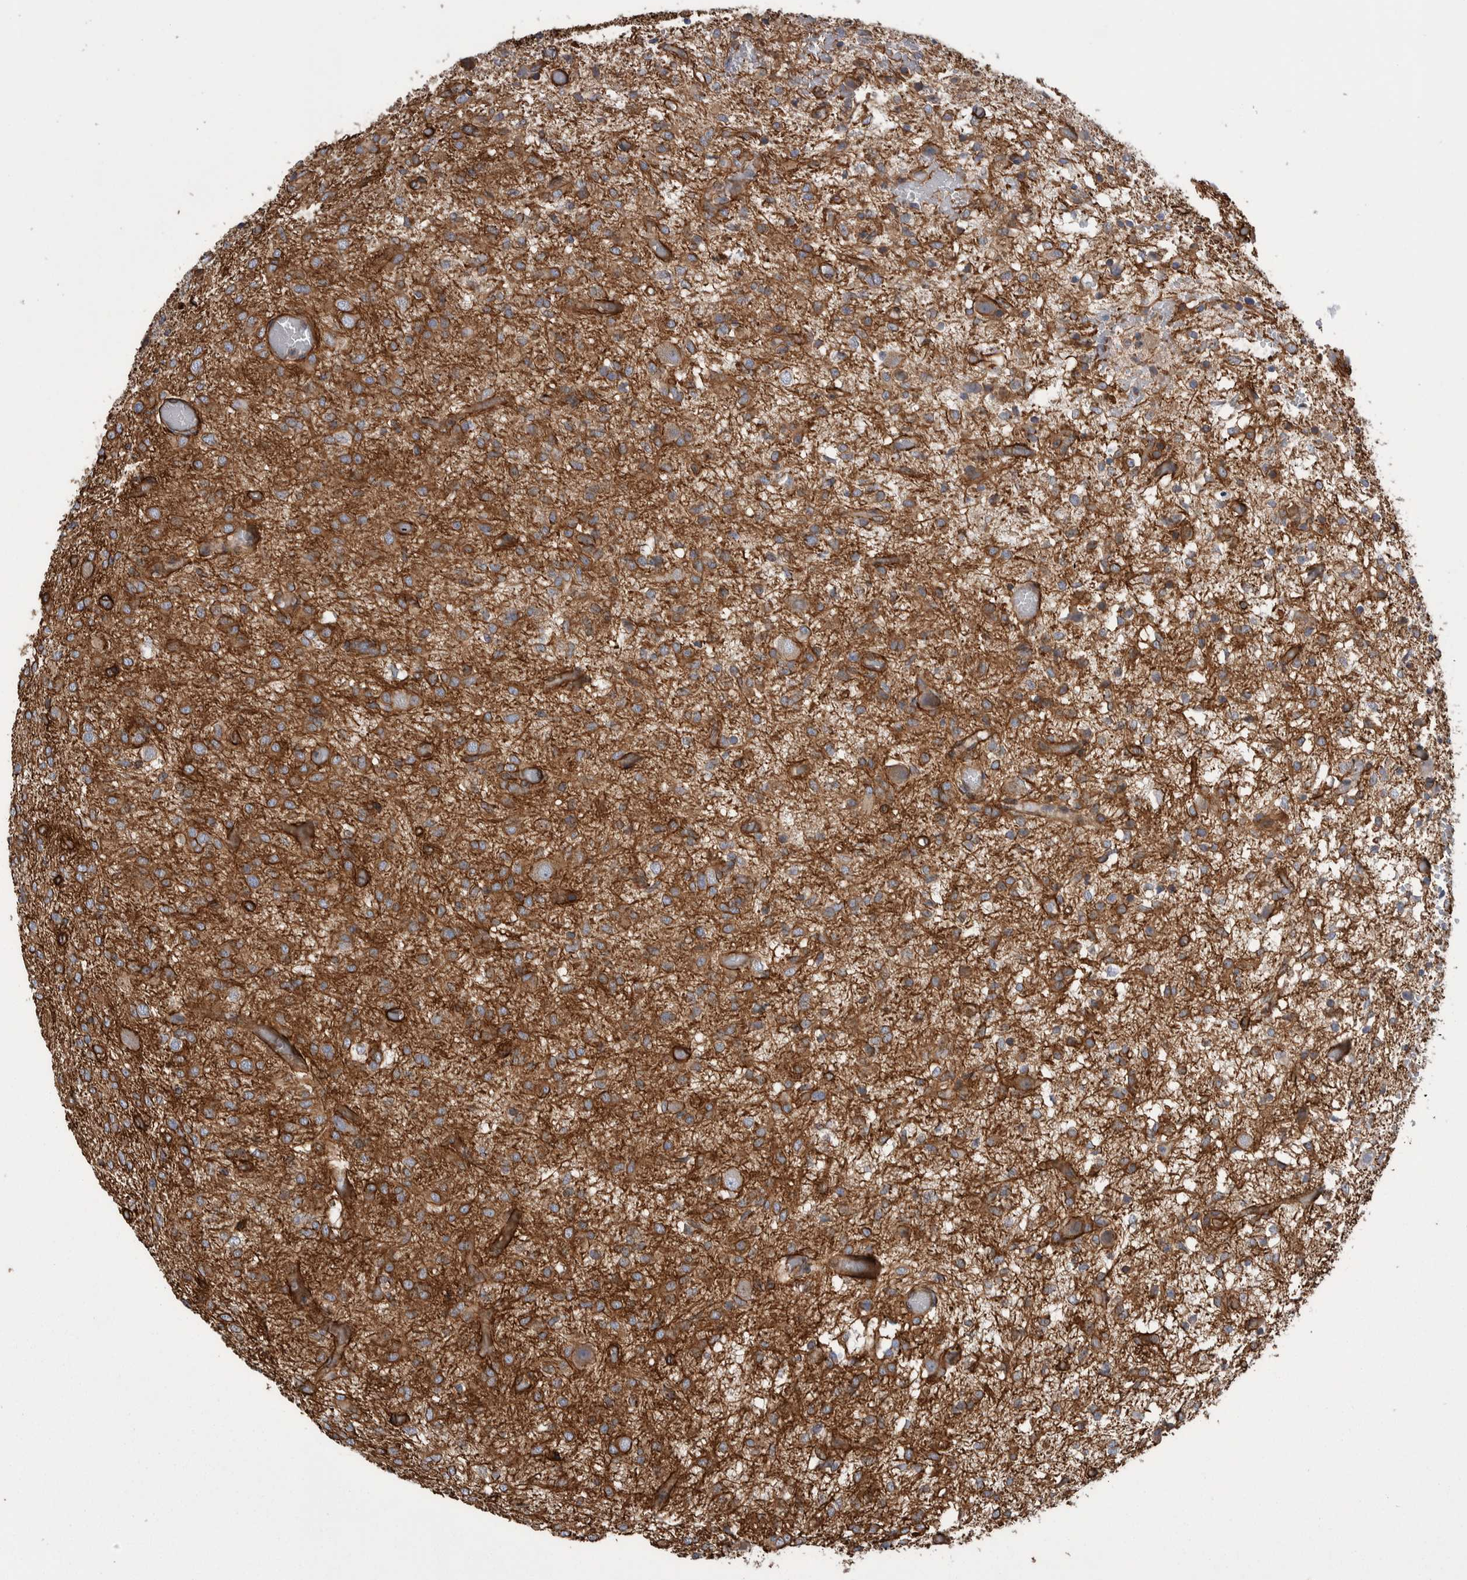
{"staining": {"intensity": "strong", "quantity": ">75%", "location": "cytoplasmic/membranous"}, "tissue": "glioma", "cell_type": "Tumor cells", "image_type": "cancer", "snomed": [{"axis": "morphology", "description": "Glioma, malignant, High grade"}, {"axis": "topography", "description": "Brain"}], "caption": "Strong cytoplasmic/membranous expression is seen in about >75% of tumor cells in malignant glioma (high-grade).", "gene": "KIF12", "patient": {"sex": "female", "age": 59}}